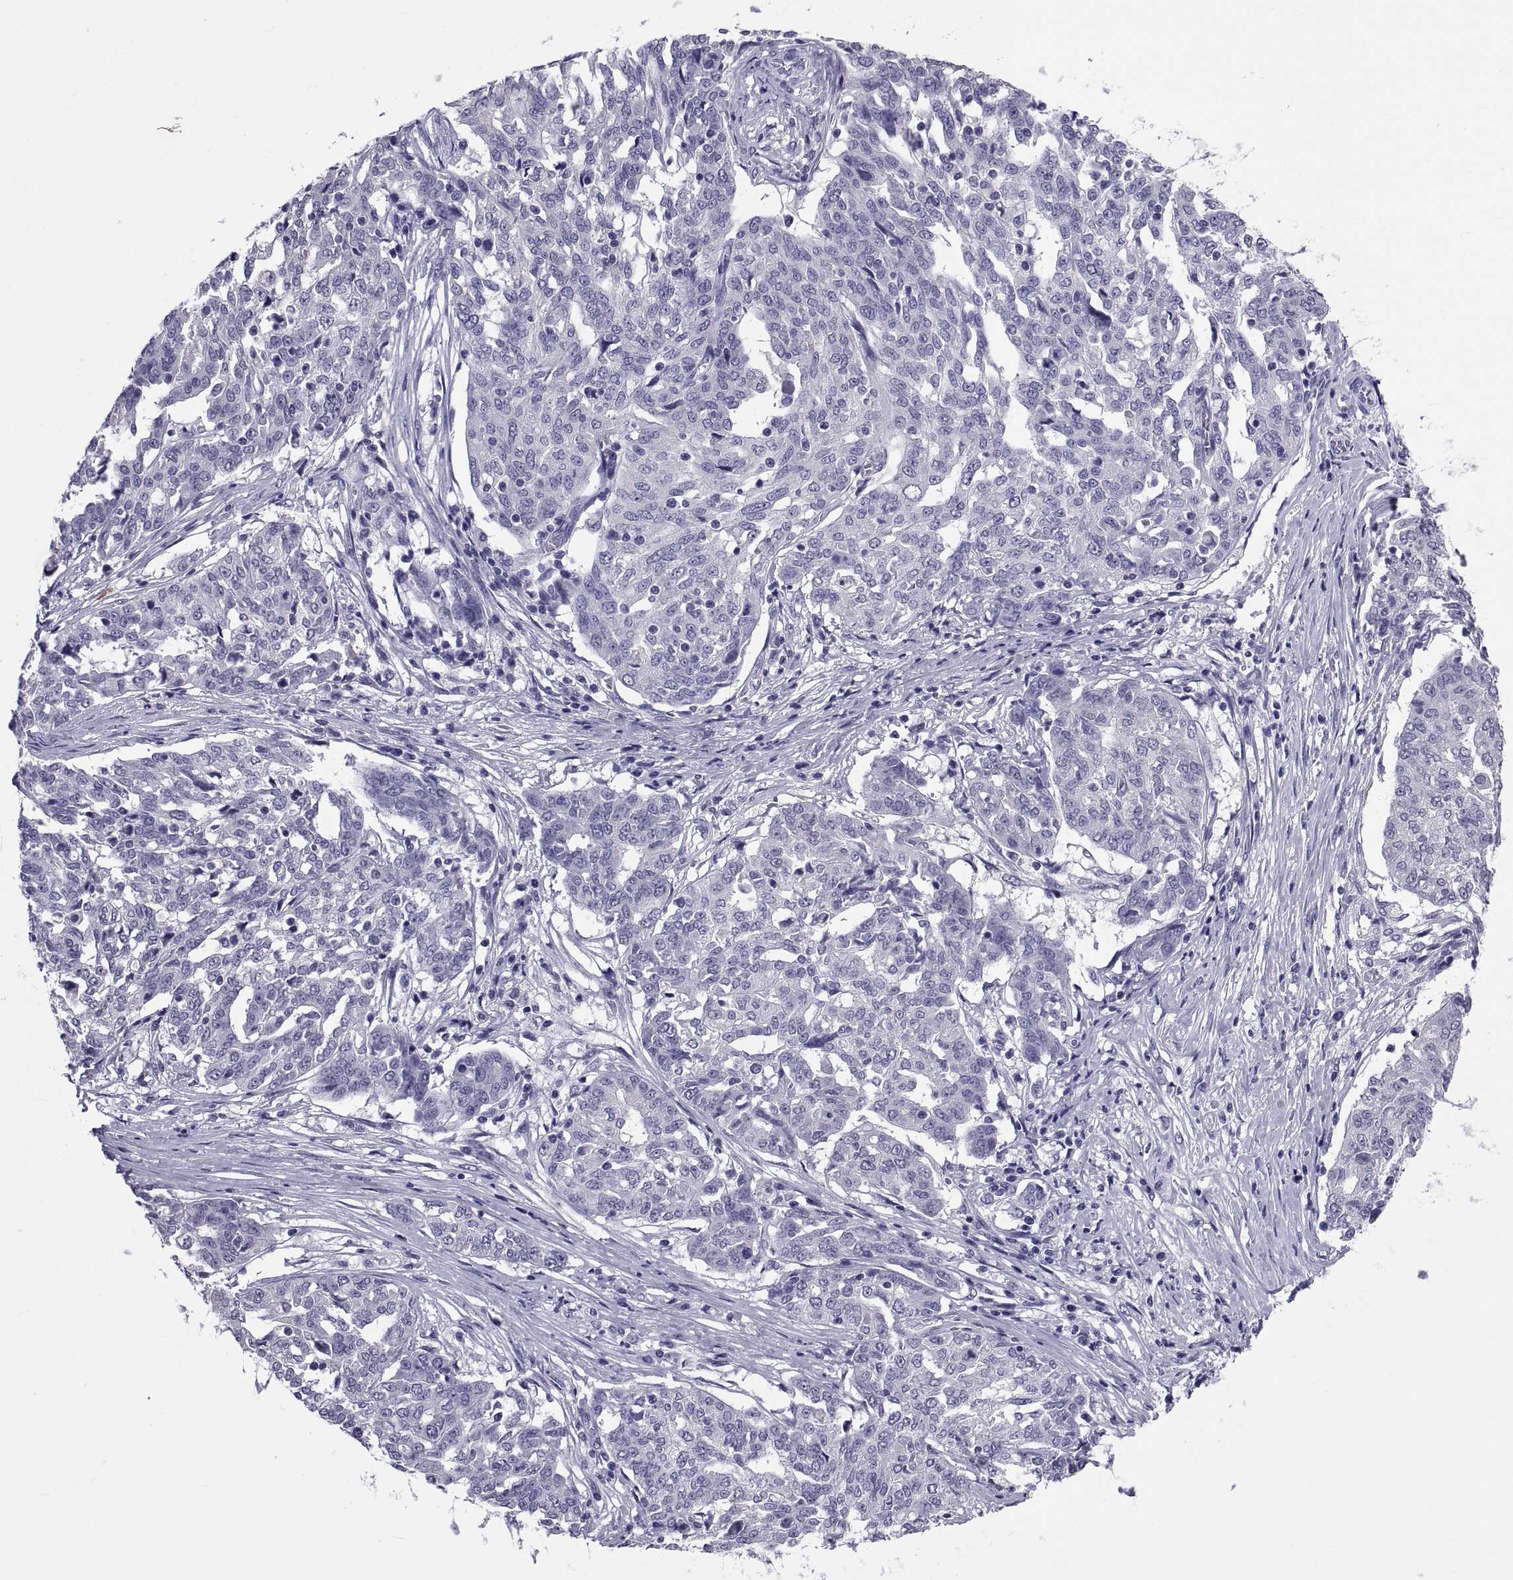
{"staining": {"intensity": "negative", "quantity": "none", "location": "none"}, "tissue": "ovarian cancer", "cell_type": "Tumor cells", "image_type": "cancer", "snomed": [{"axis": "morphology", "description": "Cystadenocarcinoma, serous, NOS"}, {"axis": "topography", "description": "Ovary"}], "caption": "This is a photomicrograph of IHC staining of ovarian serous cystadenocarcinoma, which shows no staining in tumor cells. Brightfield microscopy of IHC stained with DAB (3,3'-diaminobenzidine) (brown) and hematoxylin (blue), captured at high magnification.", "gene": "TGFBR3L", "patient": {"sex": "female", "age": 67}}